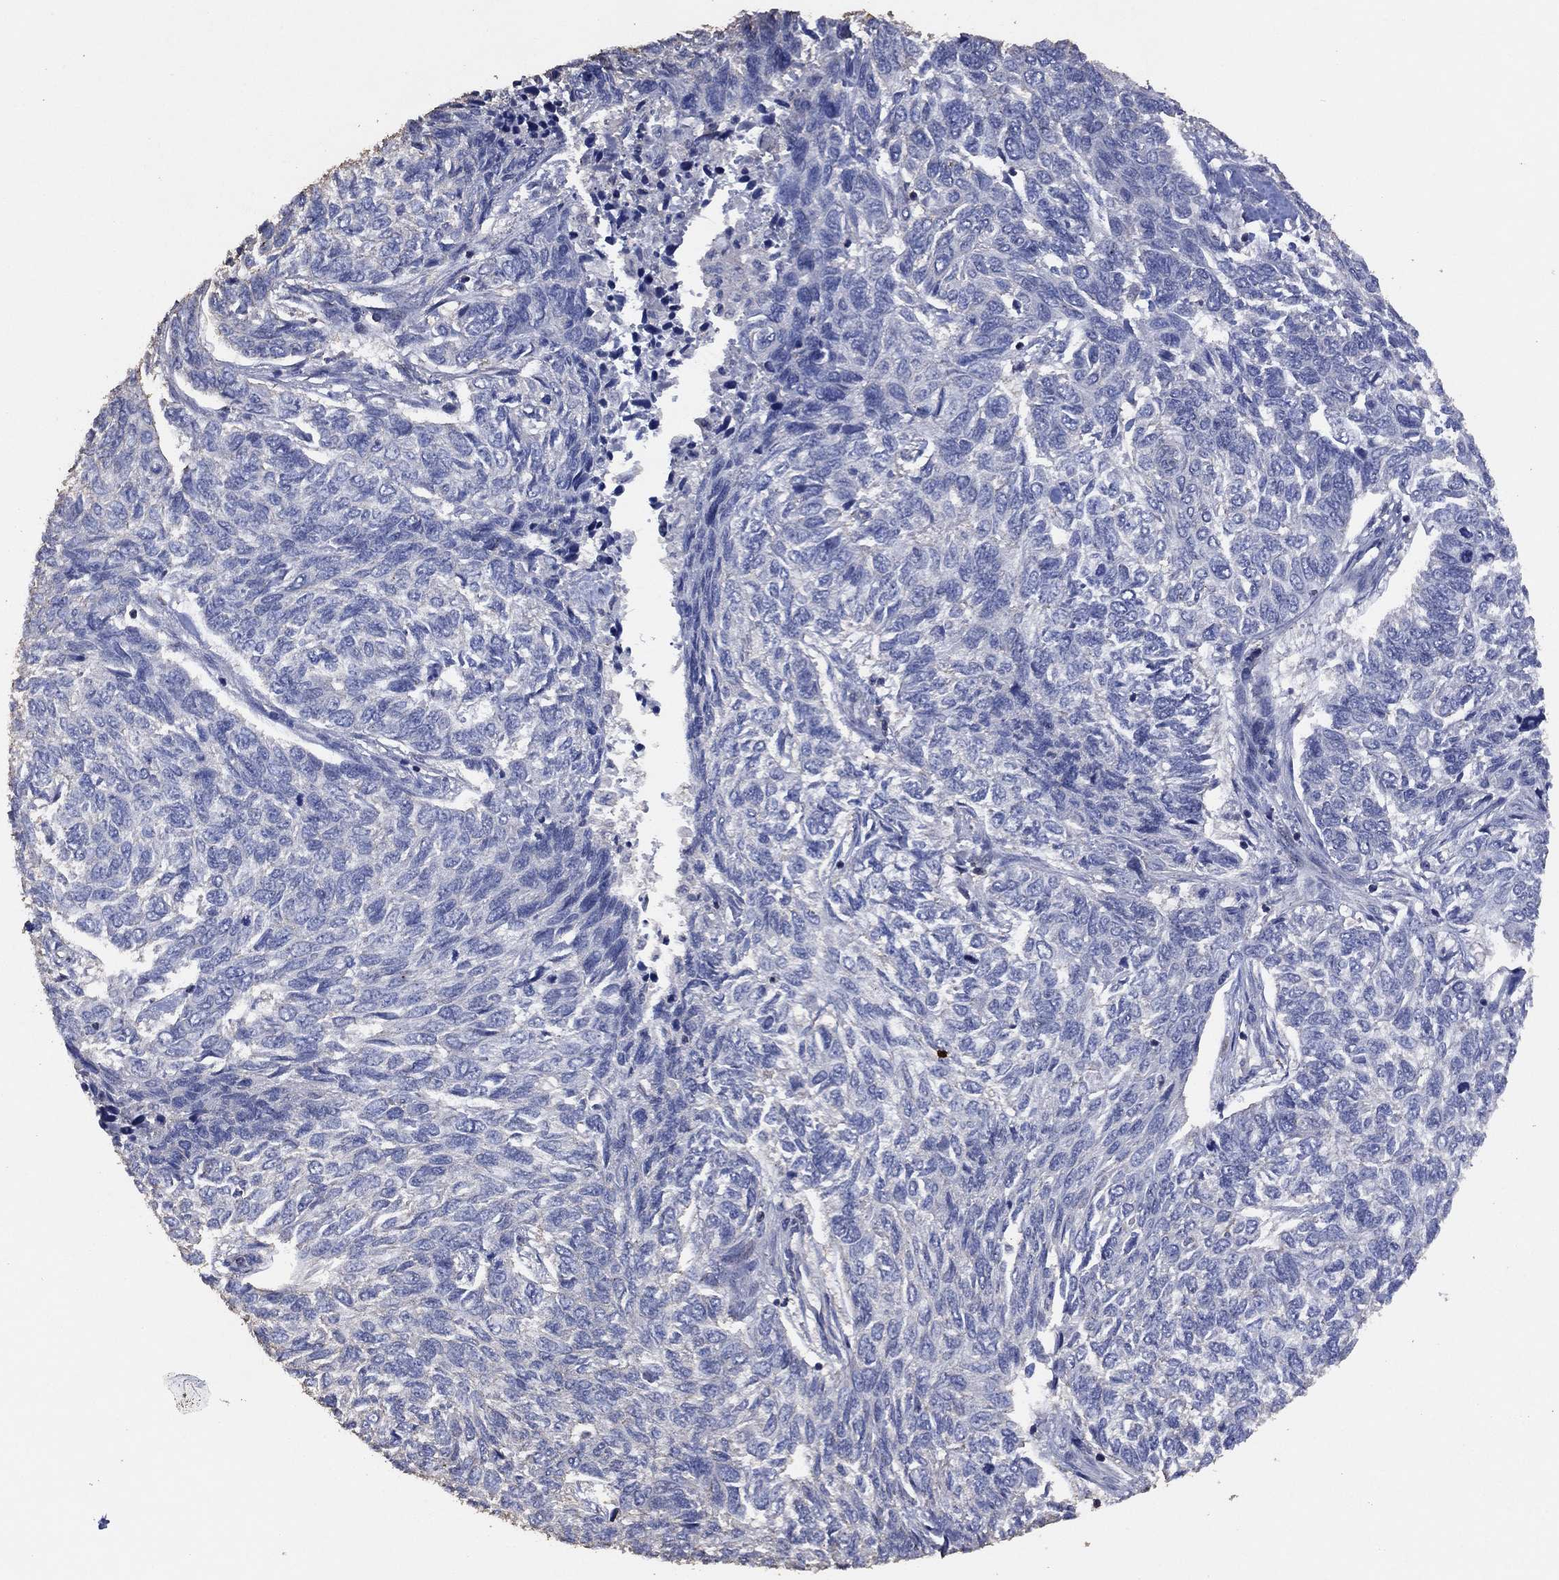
{"staining": {"intensity": "negative", "quantity": "none", "location": "none"}, "tissue": "skin cancer", "cell_type": "Tumor cells", "image_type": "cancer", "snomed": [{"axis": "morphology", "description": "Basal cell carcinoma"}, {"axis": "topography", "description": "Skin"}], "caption": "DAB (3,3'-diaminobenzidine) immunohistochemical staining of basal cell carcinoma (skin) reveals no significant expression in tumor cells.", "gene": "ADPRHL1", "patient": {"sex": "female", "age": 65}}